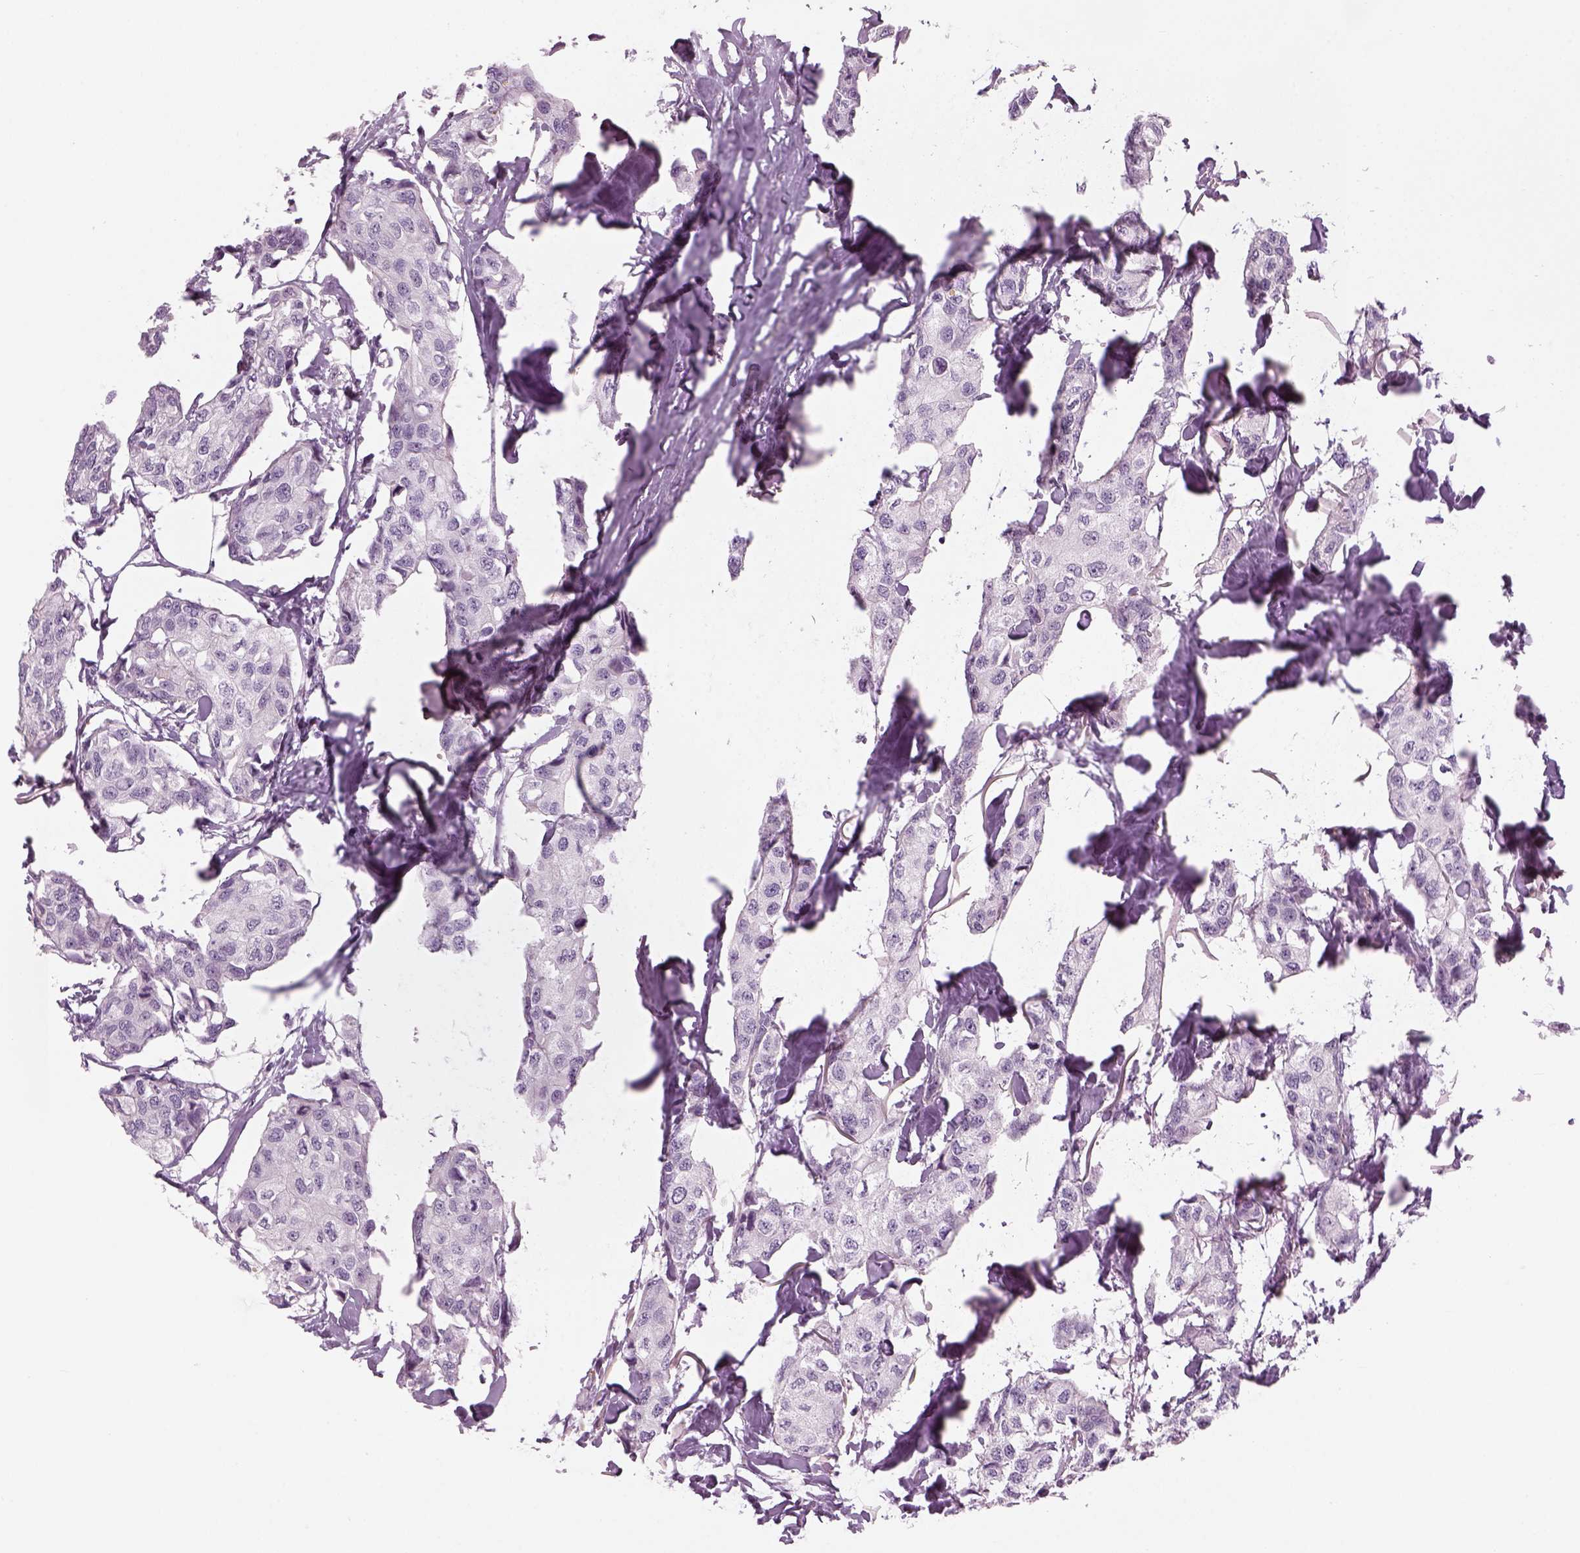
{"staining": {"intensity": "negative", "quantity": "none", "location": "none"}, "tissue": "breast cancer", "cell_type": "Tumor cells", "image_type": "cancer", "snomed": [{"axis": "morphology", "description": "Duct carcinoma"}, {"axis": "topography", "description": "Breast"}], "caption": "DAB immunohistochemical staining of breast cancer (intraductal carcinoma) reveals no significant expression in tumor cells.", "gene": "LRRIQ3", "patient": {"sex": "female", "age": 80}}